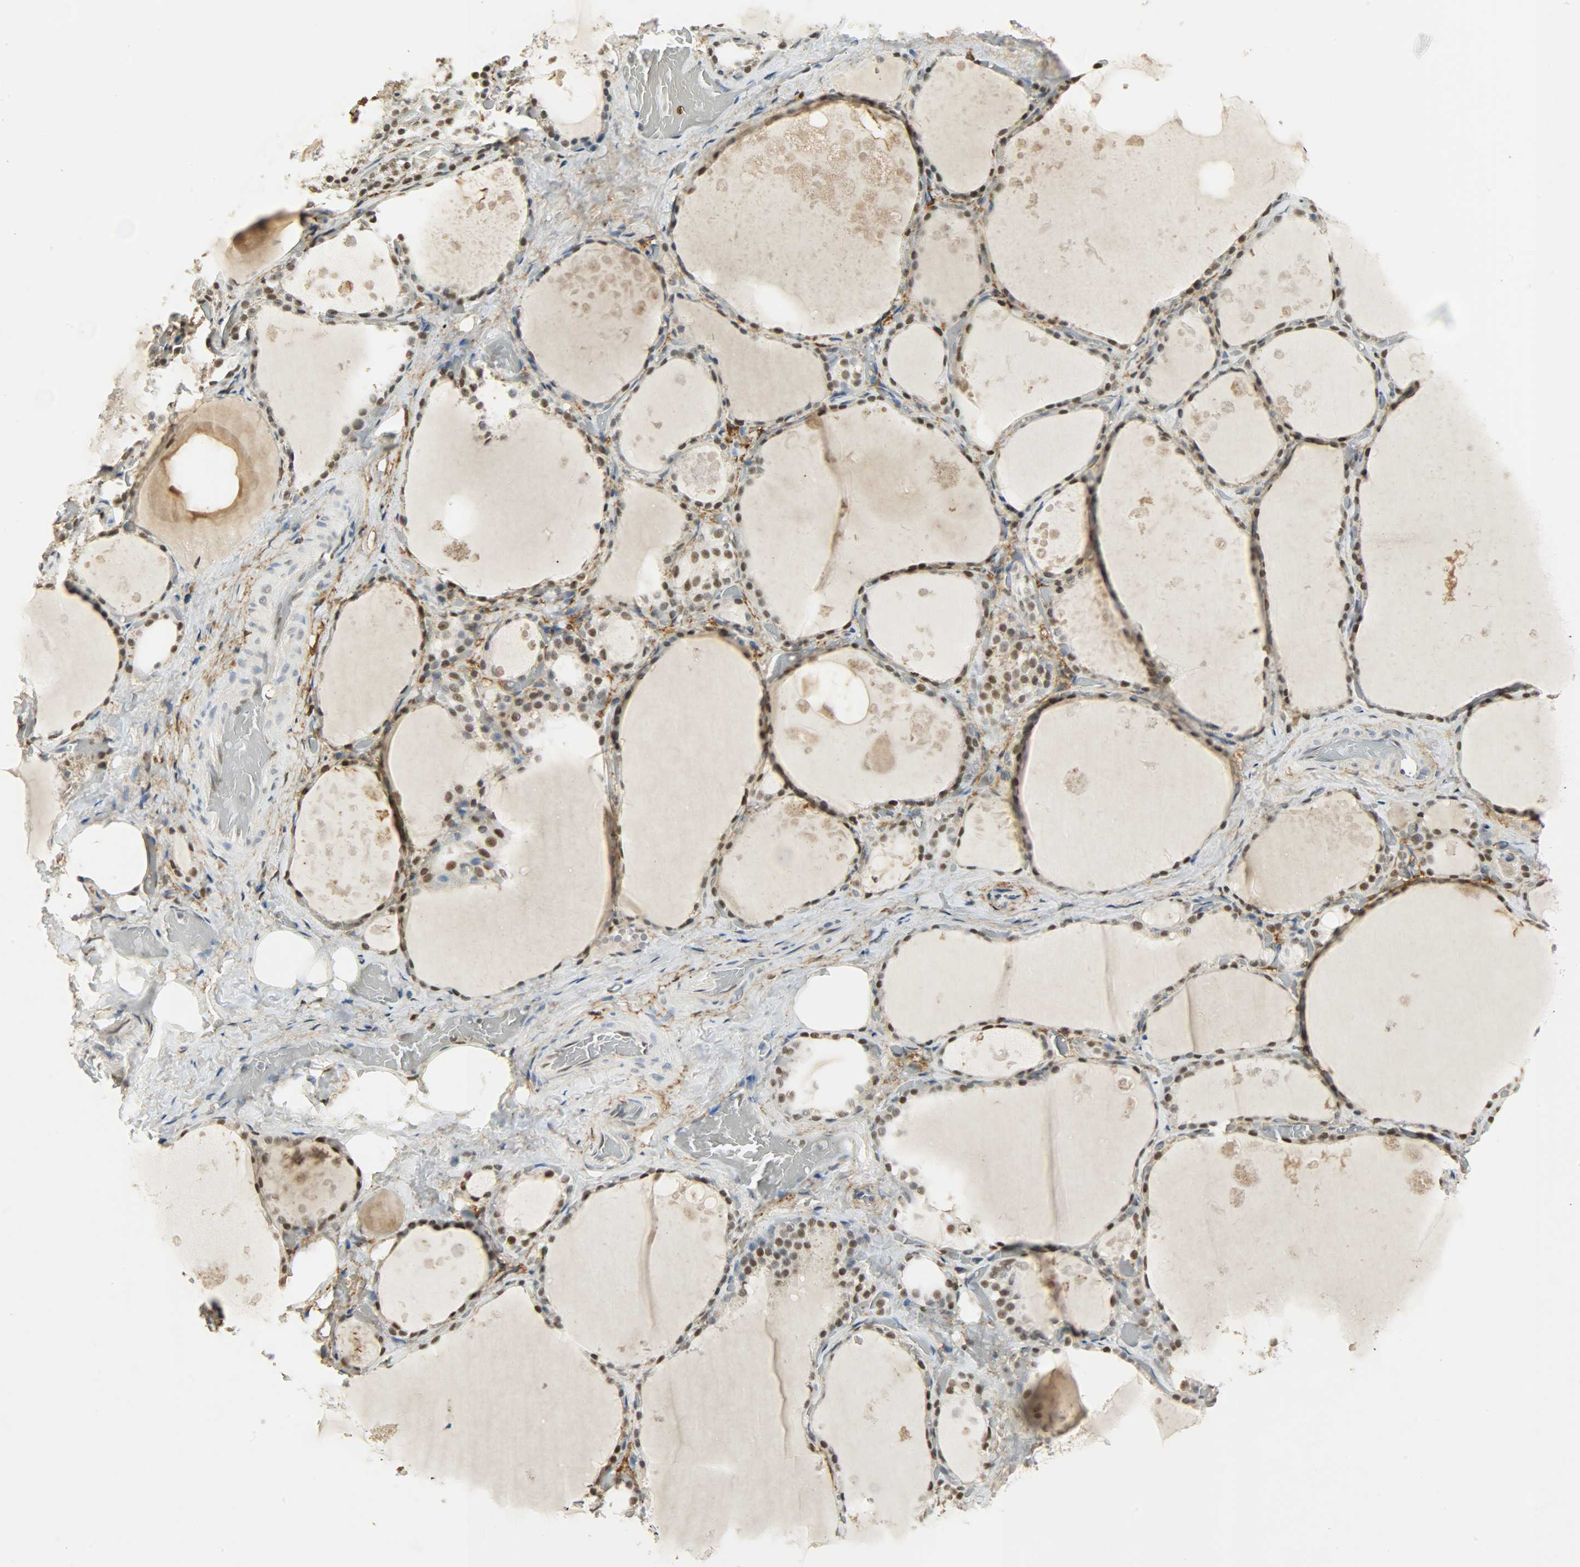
{"staining": {"intensity": "moderate", "quantity": ">75%", "location": "nuclear"}, "tissue": "thyroid gland", "cell_type": "Glandular cells", "image_type": "normal", "snomed": [{"axis": "morphology", "description": "Normal tissue, NOS"}, {"axis": "topography", "description": "Thyroid gland"}], "caption": "IHC staining of normal thyroid gland, which demonstrates medium levels of moderate nuclear positivity in approximately >75% of glandular cells indicating moderate nuclear protein staining. The staining was performed using DAB (3,3'-diaminobenzidine) (brown) for protein detection and nuclei were counterstained in hematoxylin (blue).", "gene": "NGFR", "patient": {"sex": "male", "age": 61}}